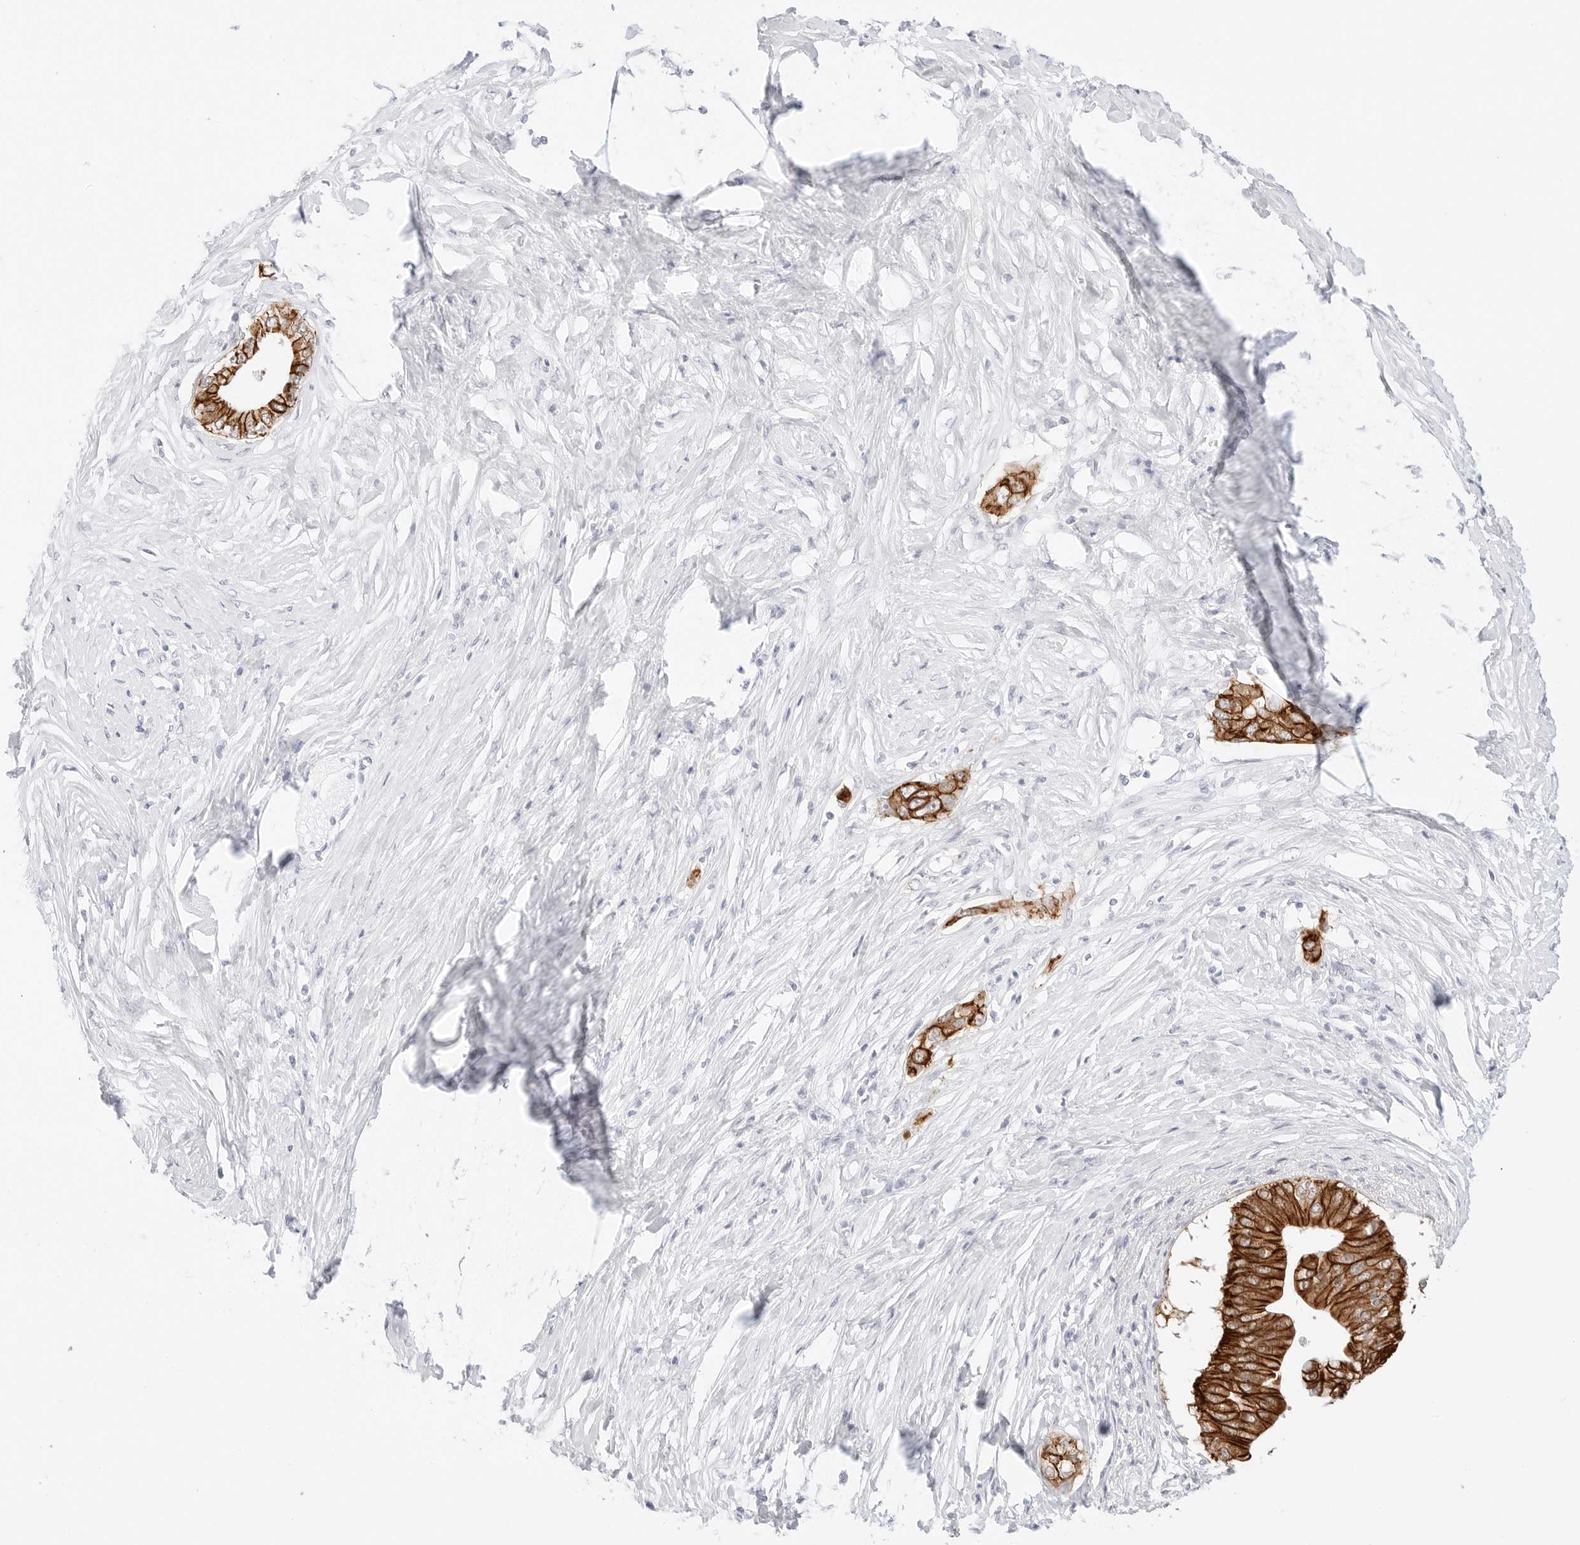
{"staining": {"intensity": "strong", "quantity": ">75%", "location": "cytoplasmic/membranous"}, "tissue": "pancreatic cancer", "cell_type": "Tumor cells", "image_type": "cancer", "snomed": [{"axis": "morphology", "description": "Normal tissue, NOS"}, {"axis": "morphology", "description": "Adenocarcinoma, NOS"}, {"axis": "topography", "description": "Pancreas"}, {"axis": "topography", "description": "Peripheral nerve tissue"}], "caption": "The immunohistochemical stain highlights strong cytoplasmic/membranous positivity in tumor cells of adenocarcinoma (pancreatic) tissue.", "gene": "CDH1", "patient": {"sex": "male", "age": 59}}